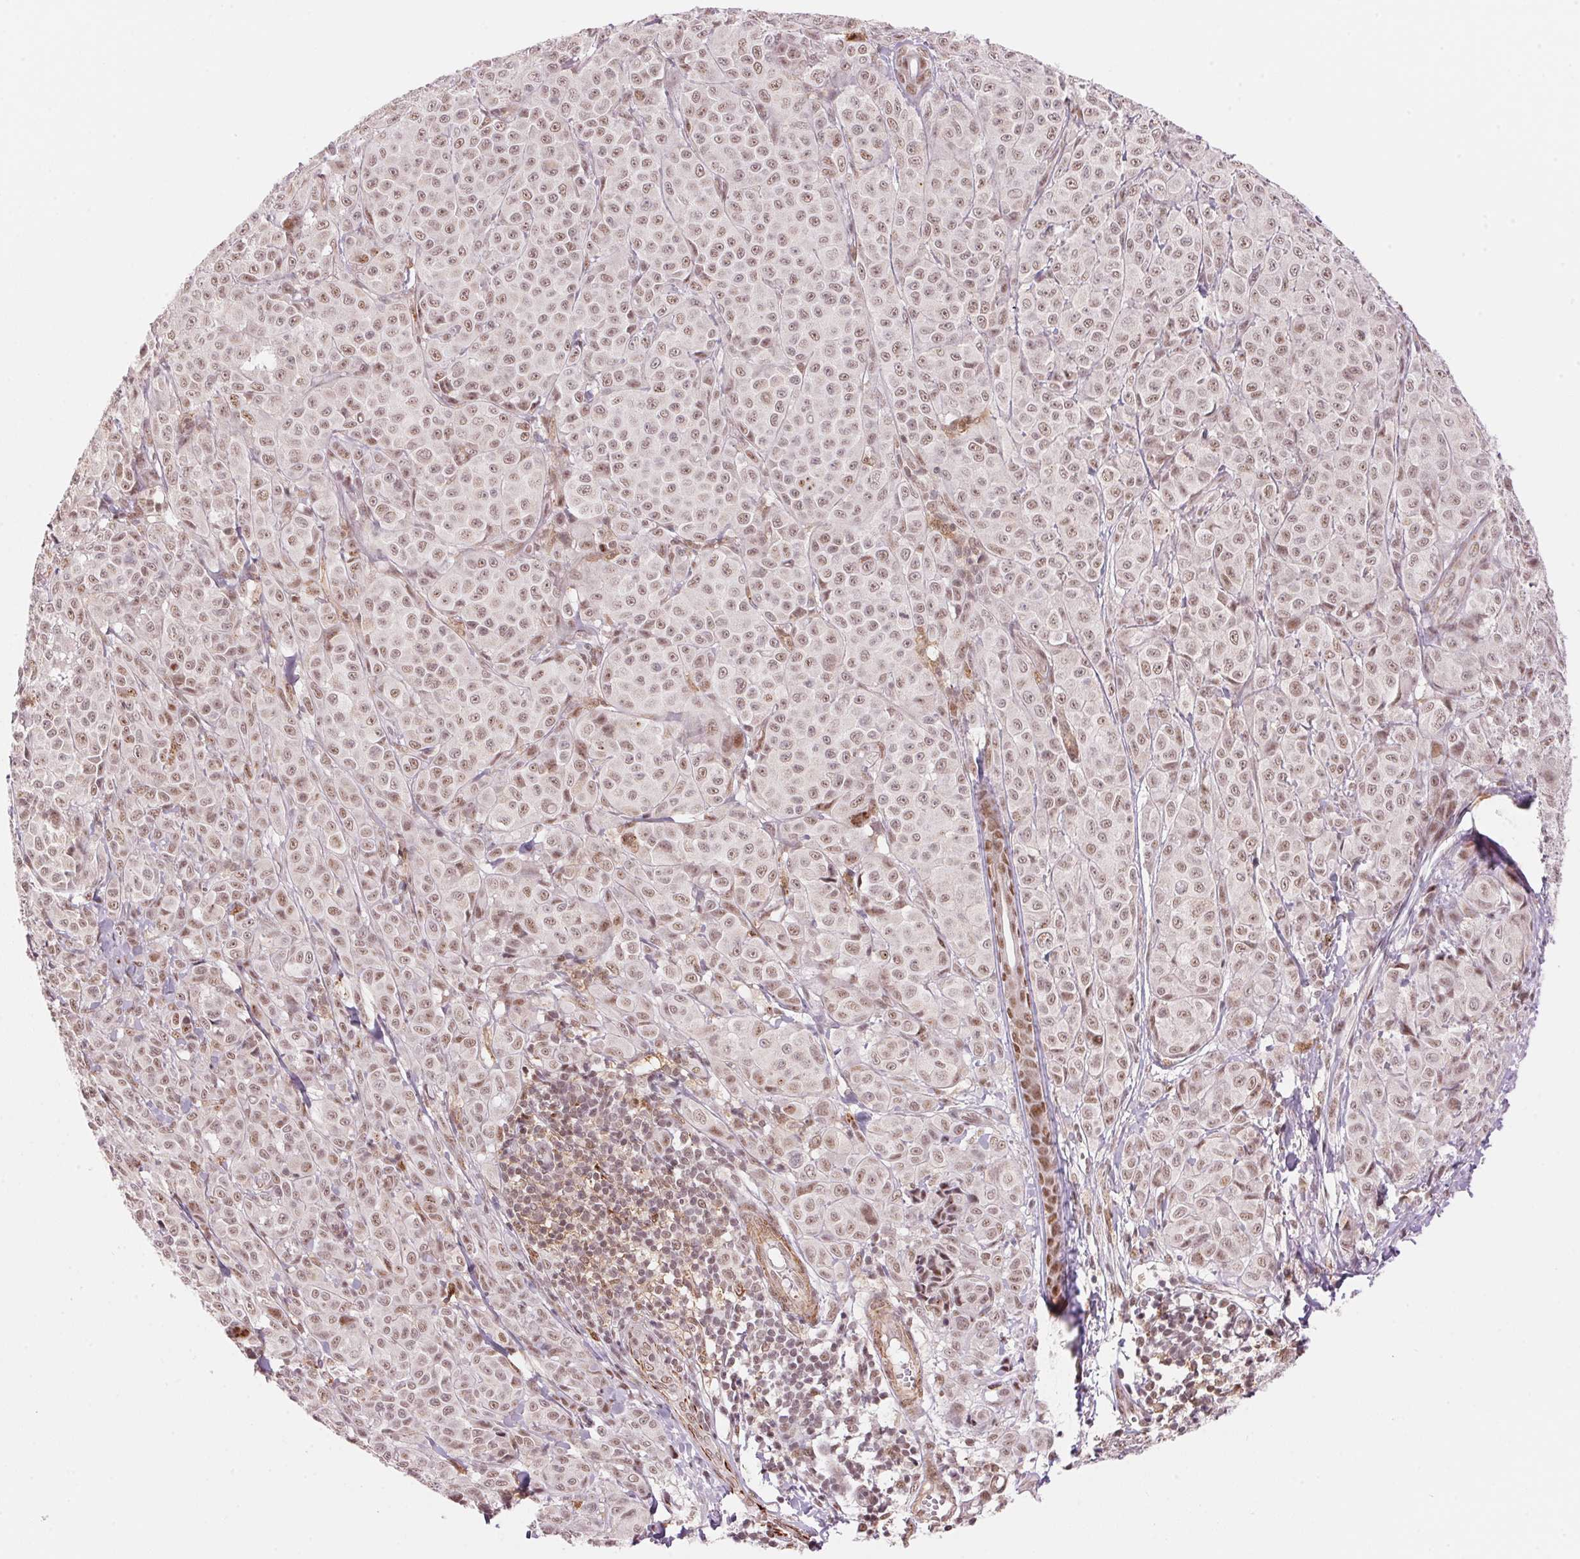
{"staining": {"intensity": "weak", "quantity": ">75%", "location": "nuclear"}, "tissue": "melanoma", "cell_type": "Tumor cells", "image_type": "cancer", "snomed": [{"axis": "morphology", "description": "Malignant melanoma, NOS"}, {"axis": "topography", "description": "Skin"}], "caption": "Tumor cells exhibit low levels of weak nuclear staining in approximately >75% of cells in human melanoma. Using DAB (3,3'-diaminobenzidine) (brown) and hematoxylin (blue) stains, captured at high magnification using brightfield microscopy.", "gene": "HNRNPDL", "patient": {"sex": "male", "age": 89}}